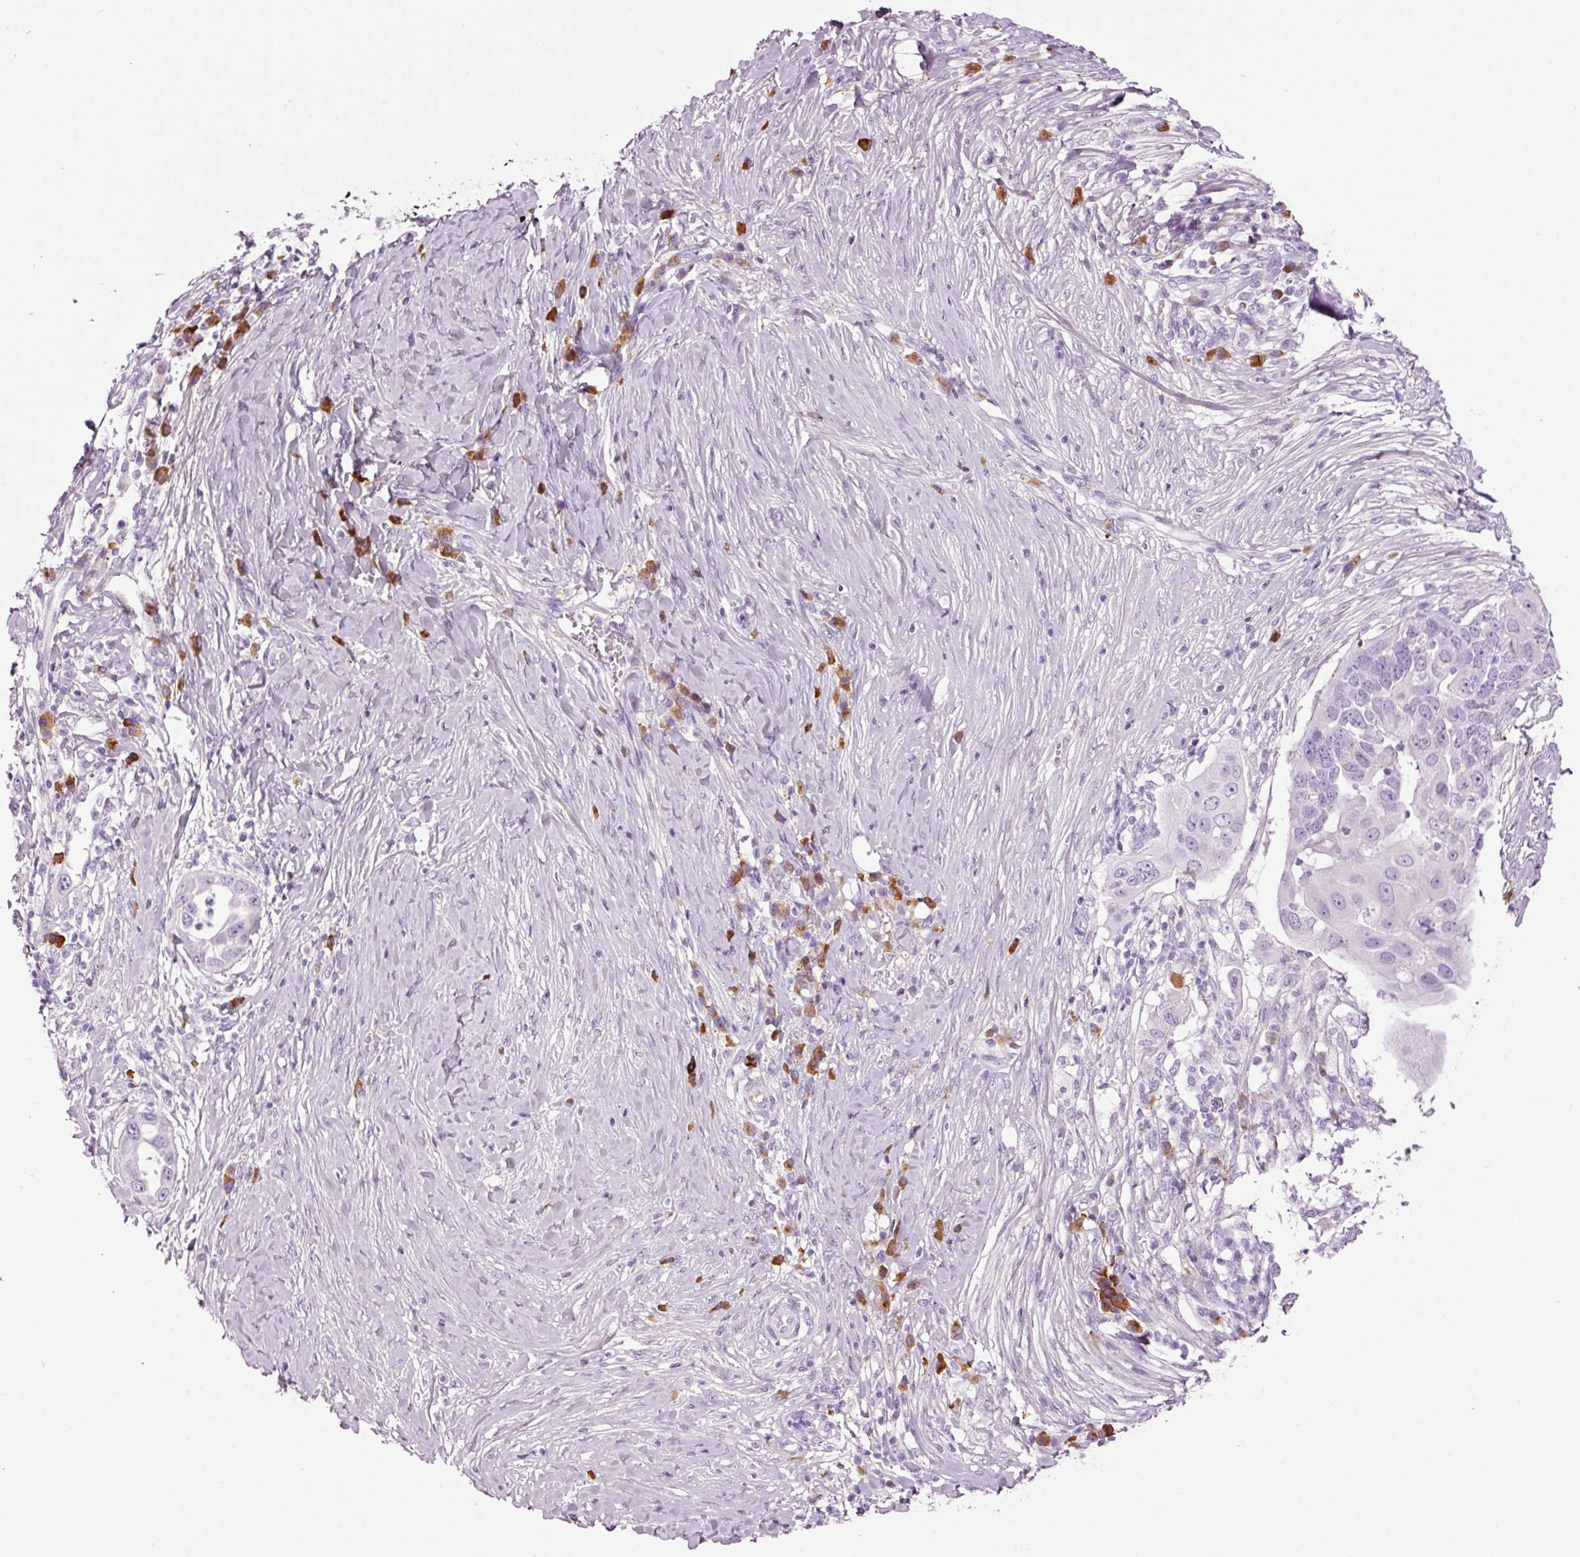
{"staining": {"intensity": "negative", "quantity": "none", "location": "none"}, "tissue": "skin cancer", "cell_type": "Tumor cells", "image_type": "cancer", "snomed": [{"axis": "morphology", "description": "Squamous cell carcinoma, NOS"}, {"axis": "topography", "description": "Skin"}], "caption": "IHC of human skin squamous cell carcinoma demonstrates no staining in tumor cells. (DAB immunohistochemistry, high magnification).", "gene": "KLF1", "patient": {"sex": "female", "age": 44}}